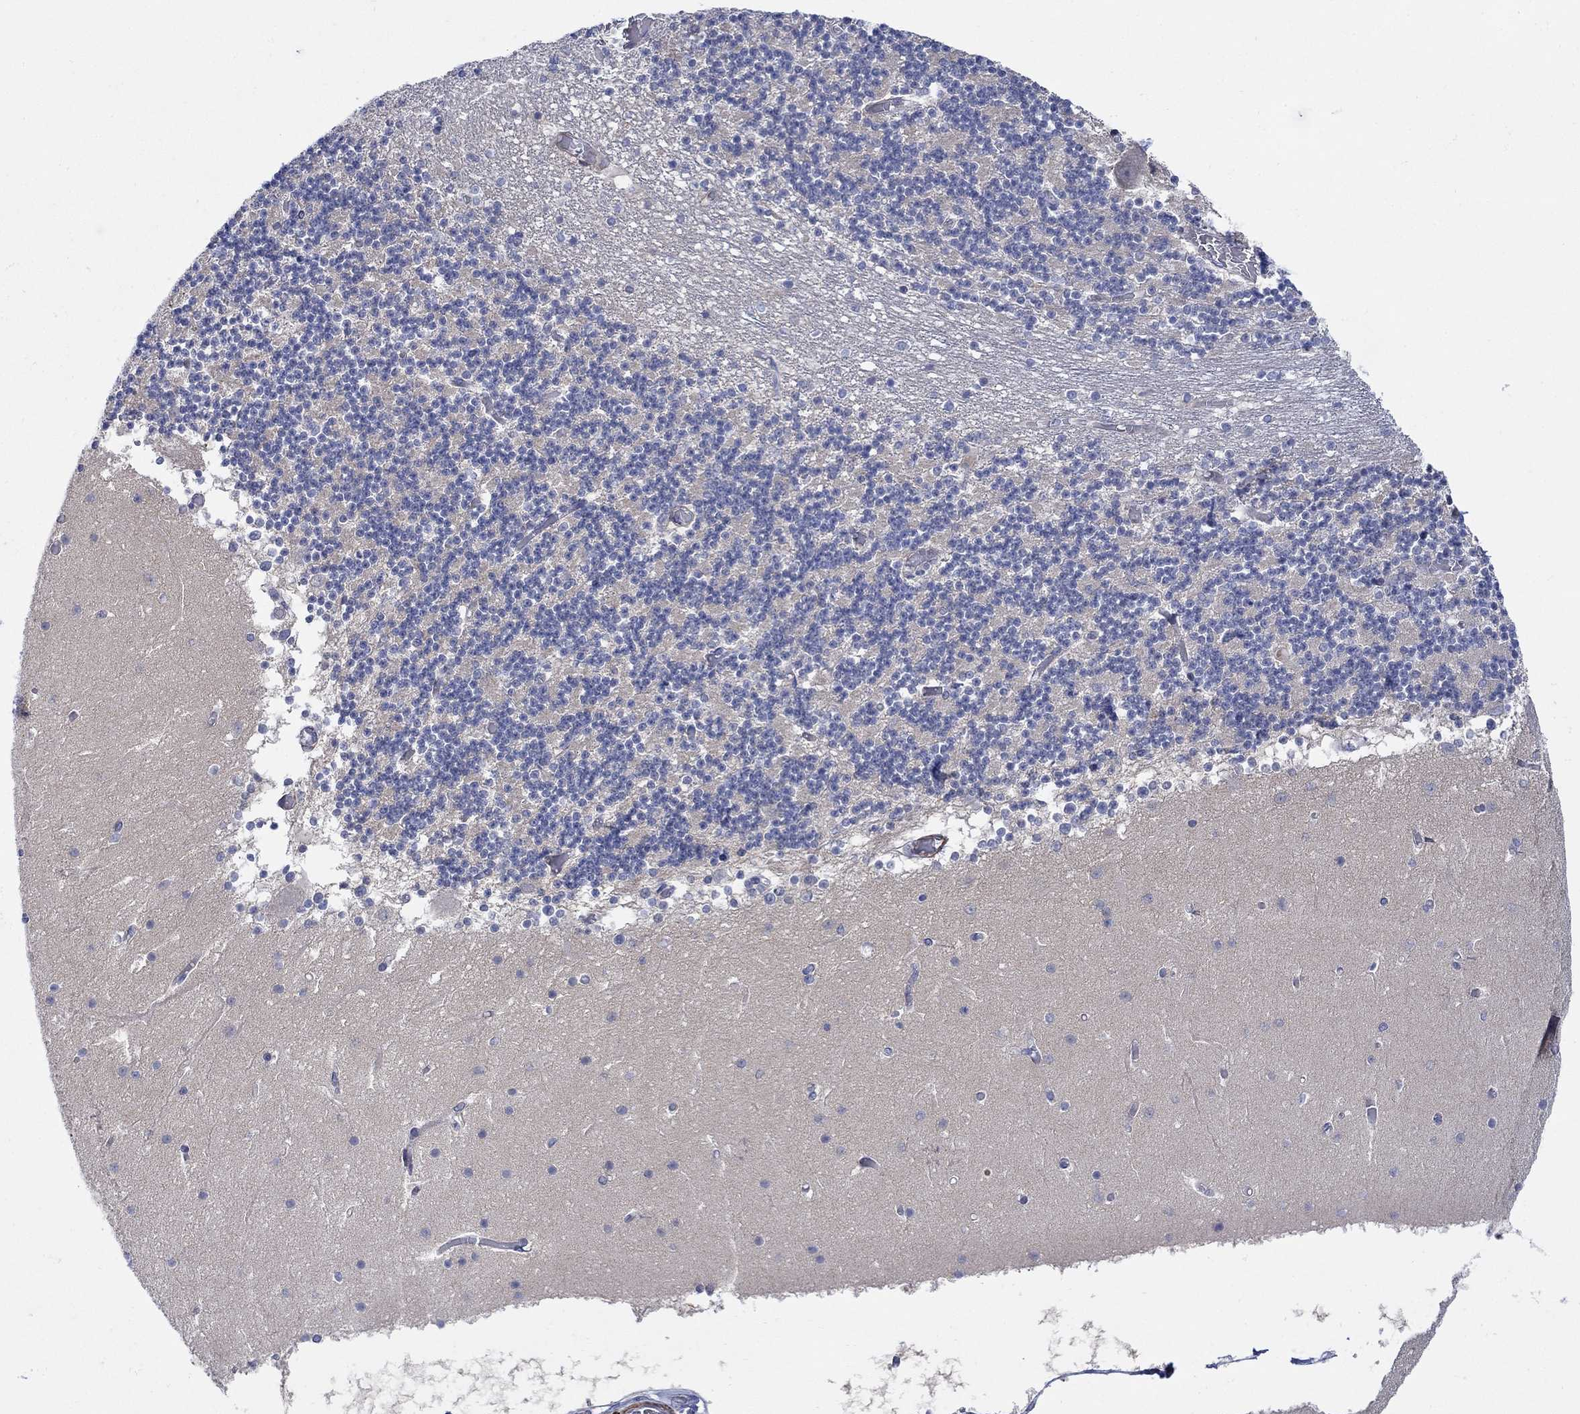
{"staining": {"intensity": "negative", "quantity": "none", "location": "none"}, "tissue": "cerebellum", "cell_type": "Cells in granular layer", "image_type": "normal", "snomed": [{"axis": "morphology", "description": "Normal tissue, NOS"}, {"axis": "topography", "description": "Cerebellum"}], "caption": "Cells in granular layer are negative for protein expression in unremarkable human cerebellum. (Stains: DAB (3,3'-diaminobenzidine) IHC with hematoxylin counter stain, Microscopy: brightfield microscopy at high magnification).", "gene": "SCN7A", "patient": {"sex": "female", "age": 28}}